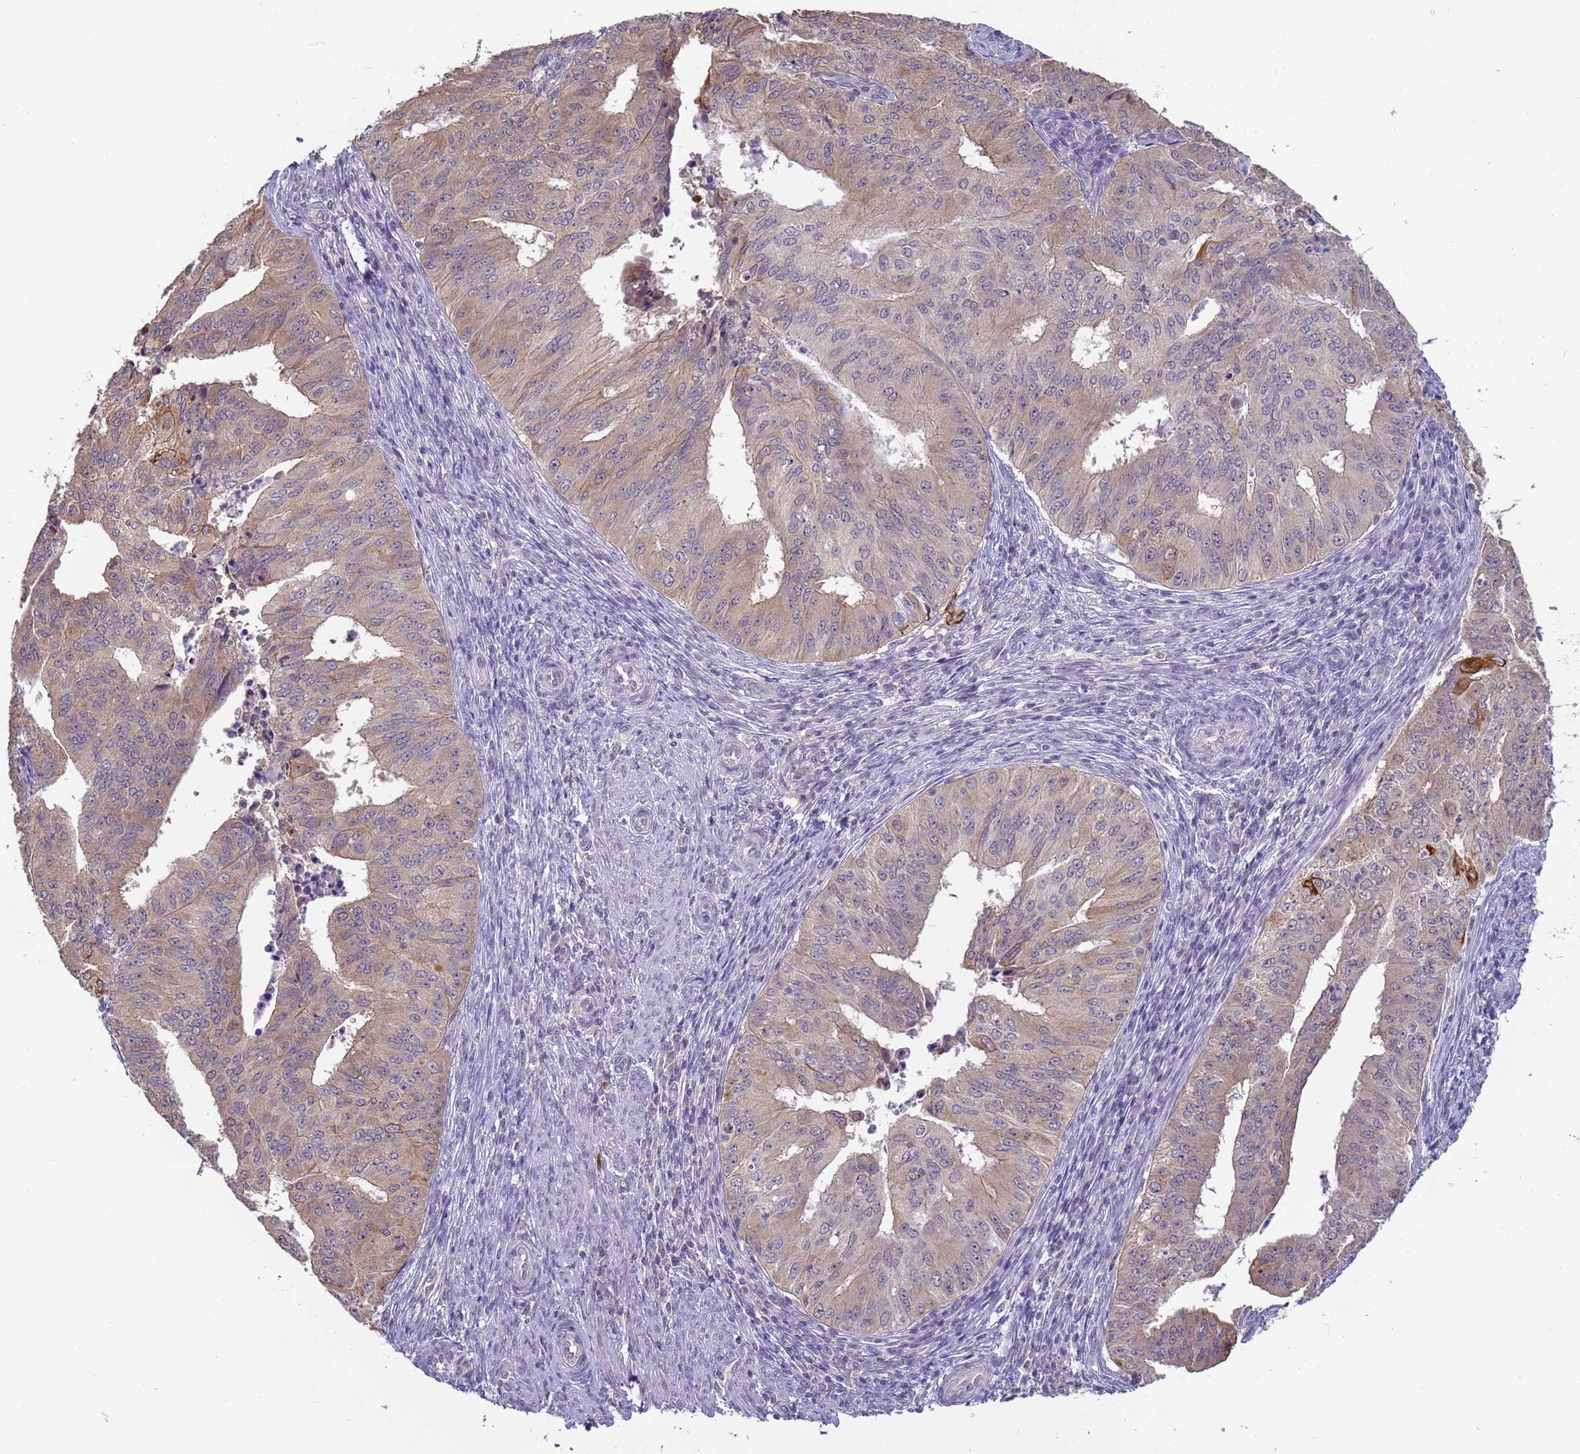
{"staining": {"intensity": "strong", "quantity": "25%-75%", "location": "cytoplasmic/membranous"}, "tissue": "endometrial cancer", "cell_type": "Tumor cells", "image_type": "cancer", "snomed": [{"axis": "morphology", "description": "Adenocarcinoma, NOS"}, {"axis": "topography", "description": "Endometrium"}], "caption": "A high amount of strong cytoplasmic/membranous staining is appreciated in about 25%-75% of tumor cells in endometrial adenocarcinoma tissue. The staining was performed using DAB (3,3'-diaminobenzidine), with brown indicating positive protein expression. Nuclei are stained blue with hematoxylin.", "gene": "VWA3A", "patient": {"sex": "female", "age": 50}}